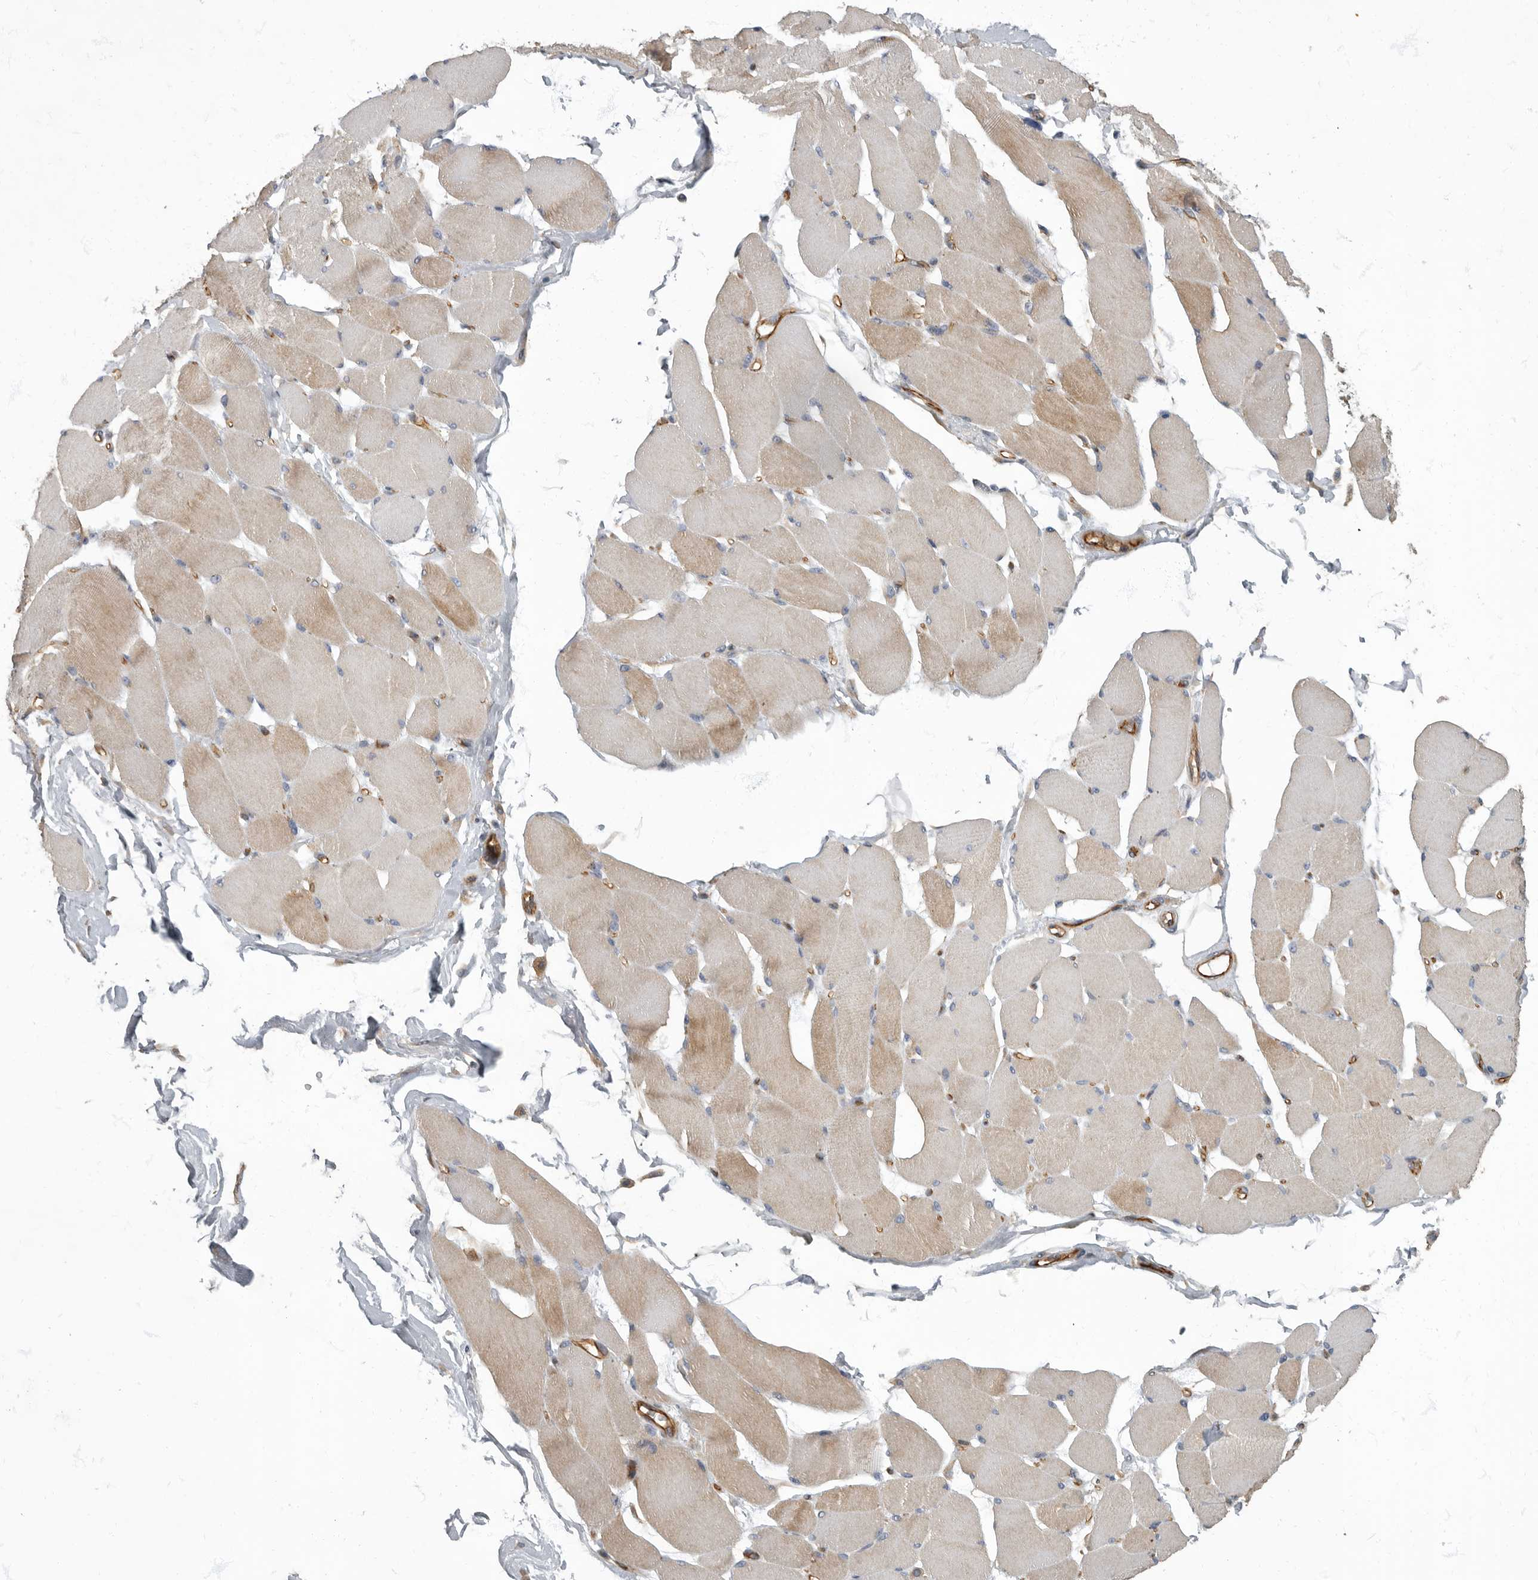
{"staining": {"intensity": "moderate", "quantity": "<25%", "location": "cytoplasmic/membranous"}, "tissue": "skeletal muscle", "cell_type": "Myocytes", "image_type": "normal", "snomed": [{"axis": "morphology", "description": "Normal tissue, NOS"}, {"axis": "topography", "description": "Skin"}, {"axis": "topography", "description": "Skeletal muscle"}], "caption": "Brown immunohistochemical staining in normal human skeletal muscle exhibits moderate cytoplasmic/membranous positivity in approximately <25% of myocytes.", "gene": "PDK1", "patient": {"sex": "male", "age": 83}}